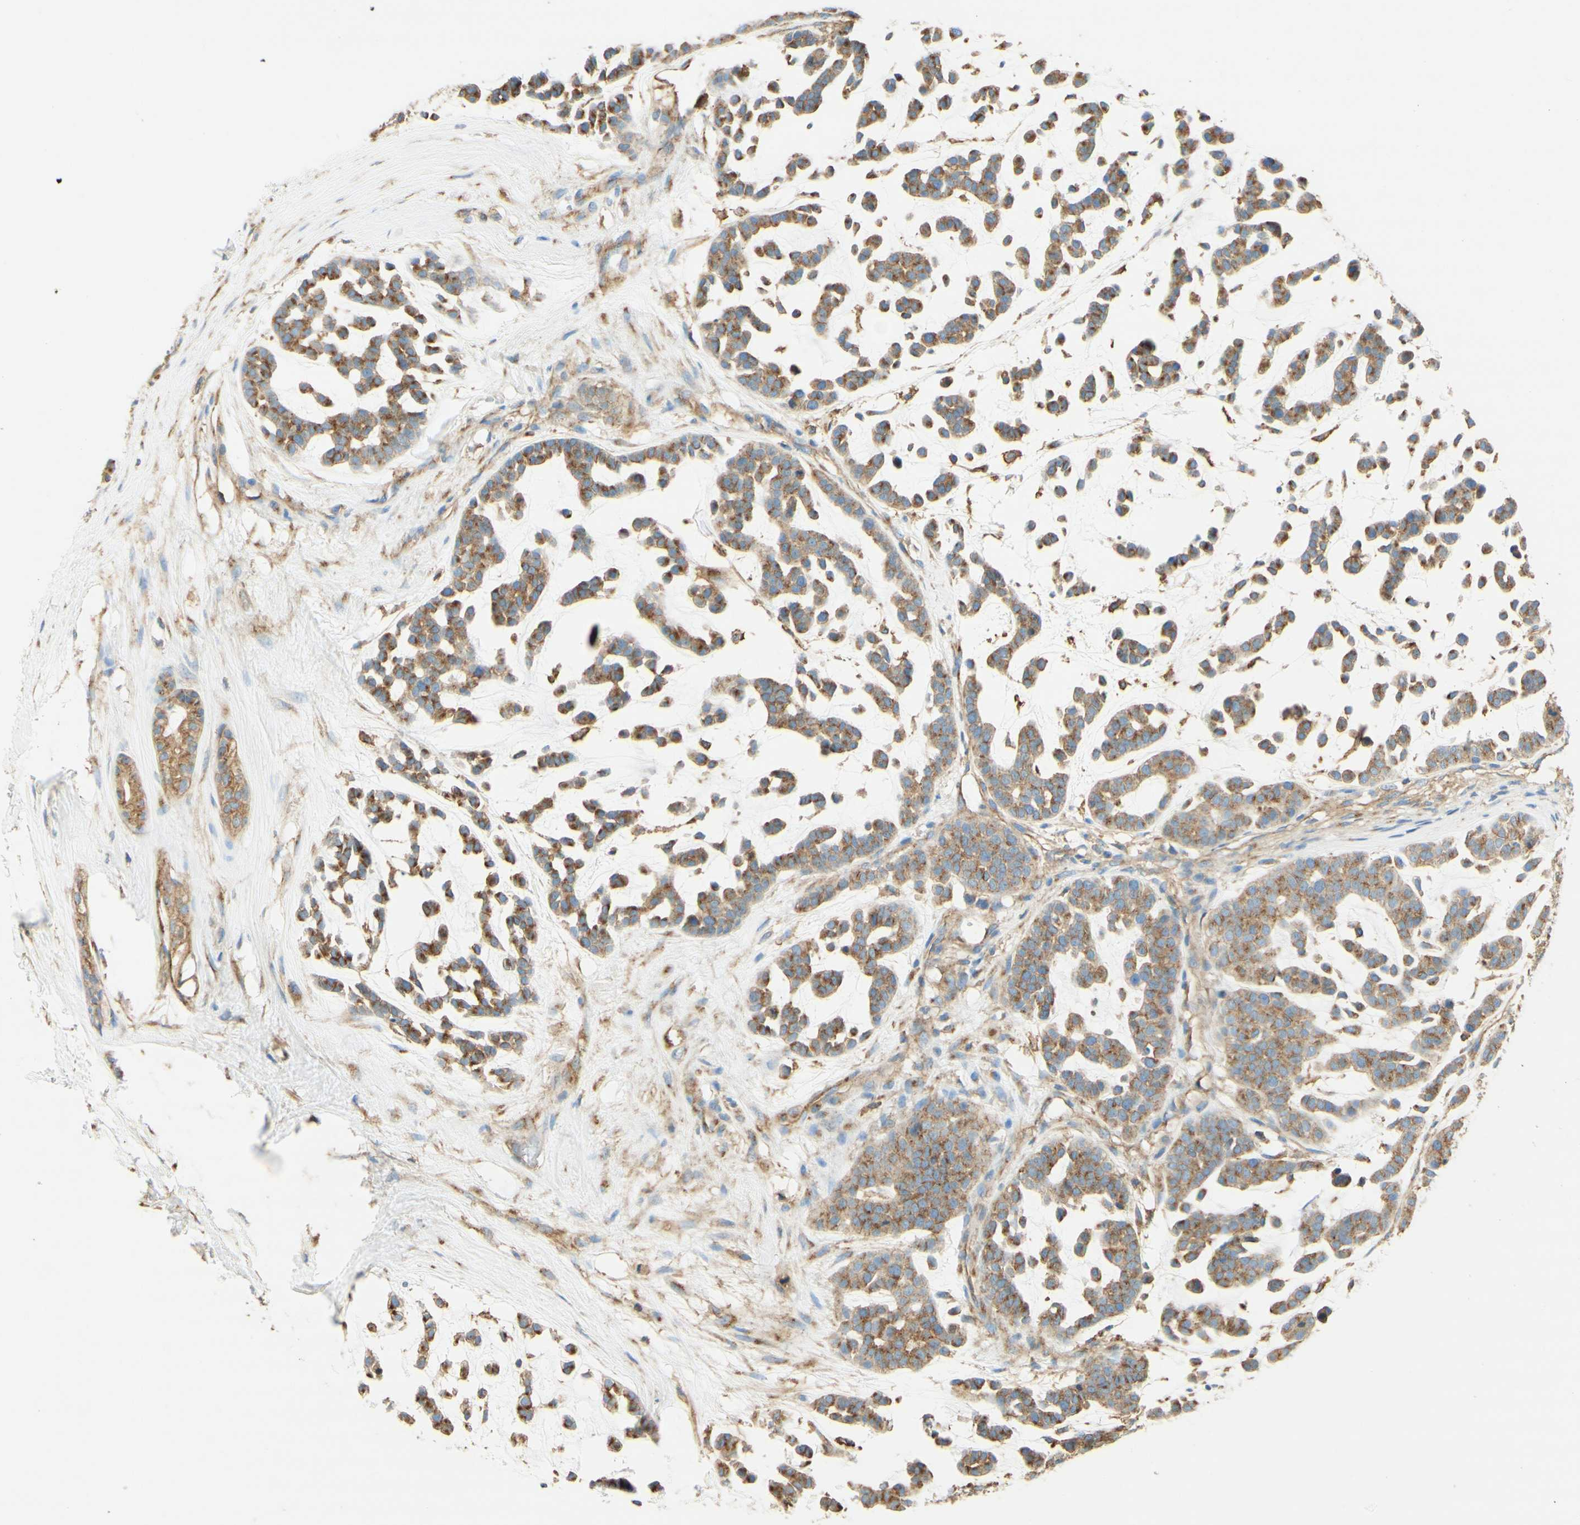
{"staining": {"intensity": "moderate", "quantity": ">75%", "location": "cytoplasmic/membranous"}, "tissue": "head and neck cancer", "cell_type": "Tumor cells", "image_type": "cancer", "snomed": [{"axis": "morphology", "description": "Adenocarcinoma, NOS"}, {"axis": "morphology", "description": "Adenoma, NOS"}, {"axis": "topography", "description": "Head-Neck"}], "caption": "Protein analysis of adenocarcinoma (head and neck) tissue reveals moderate cytoplasmic/membranous staining in about >75% of tumor cells.", "gene": "CLTC", "patient": {"sex": "female", "age": 55}}